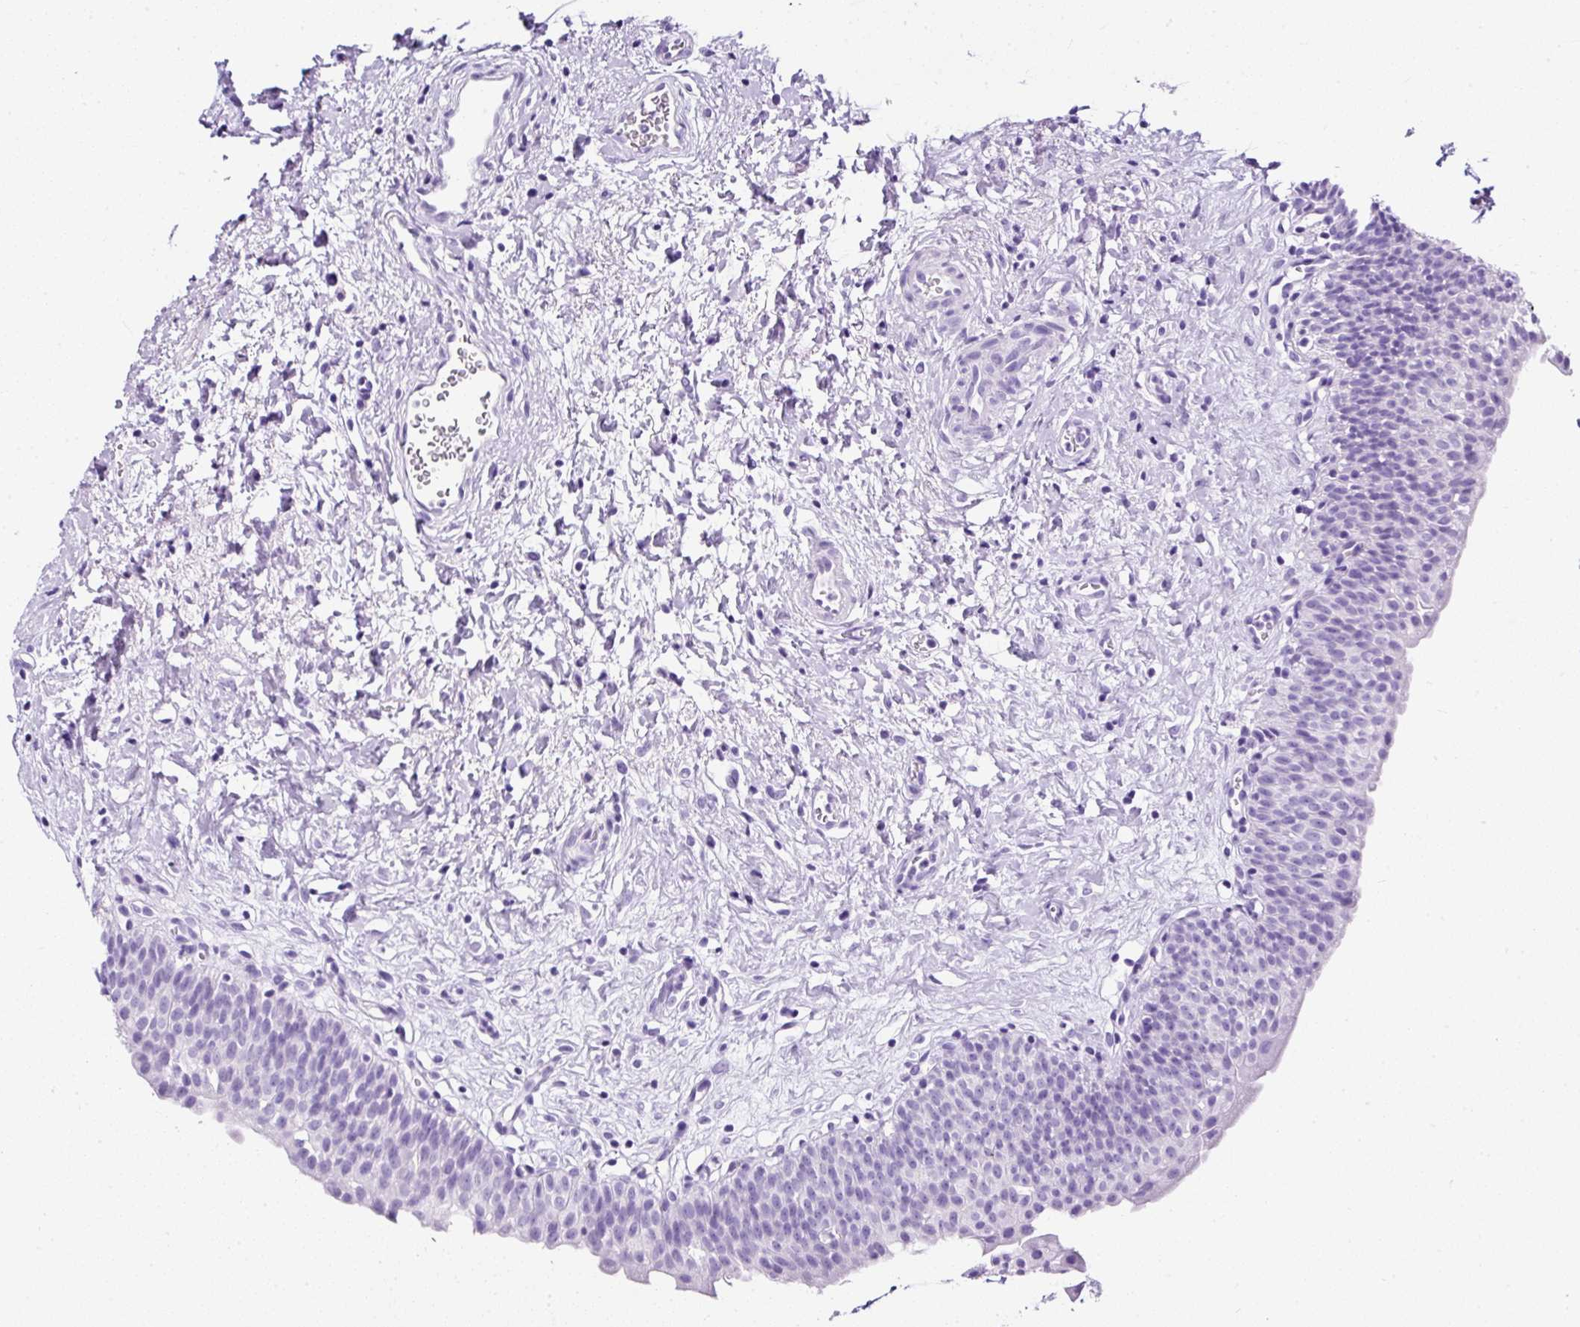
{"staining": {"intensity": "negative", "quantity": "none", "location": "none"}, "tissue": "urinary bladder", "cell_type": "Urothelial cells", "image_type": "normal", "snomed": [{"axis": "morphology", "description": "Normal tissue, NOS"}, {"axis": "topography", "description": "Urinary bladder"}], "caption": "A histopathology image of urinary bladder stained for a protein displays no brown staining in urothelial cells. (Immunohistochemistry, brightfield microscopy, high magnification).", "gene": "NTS", "patient": {"sex": "male", "age": 51}}